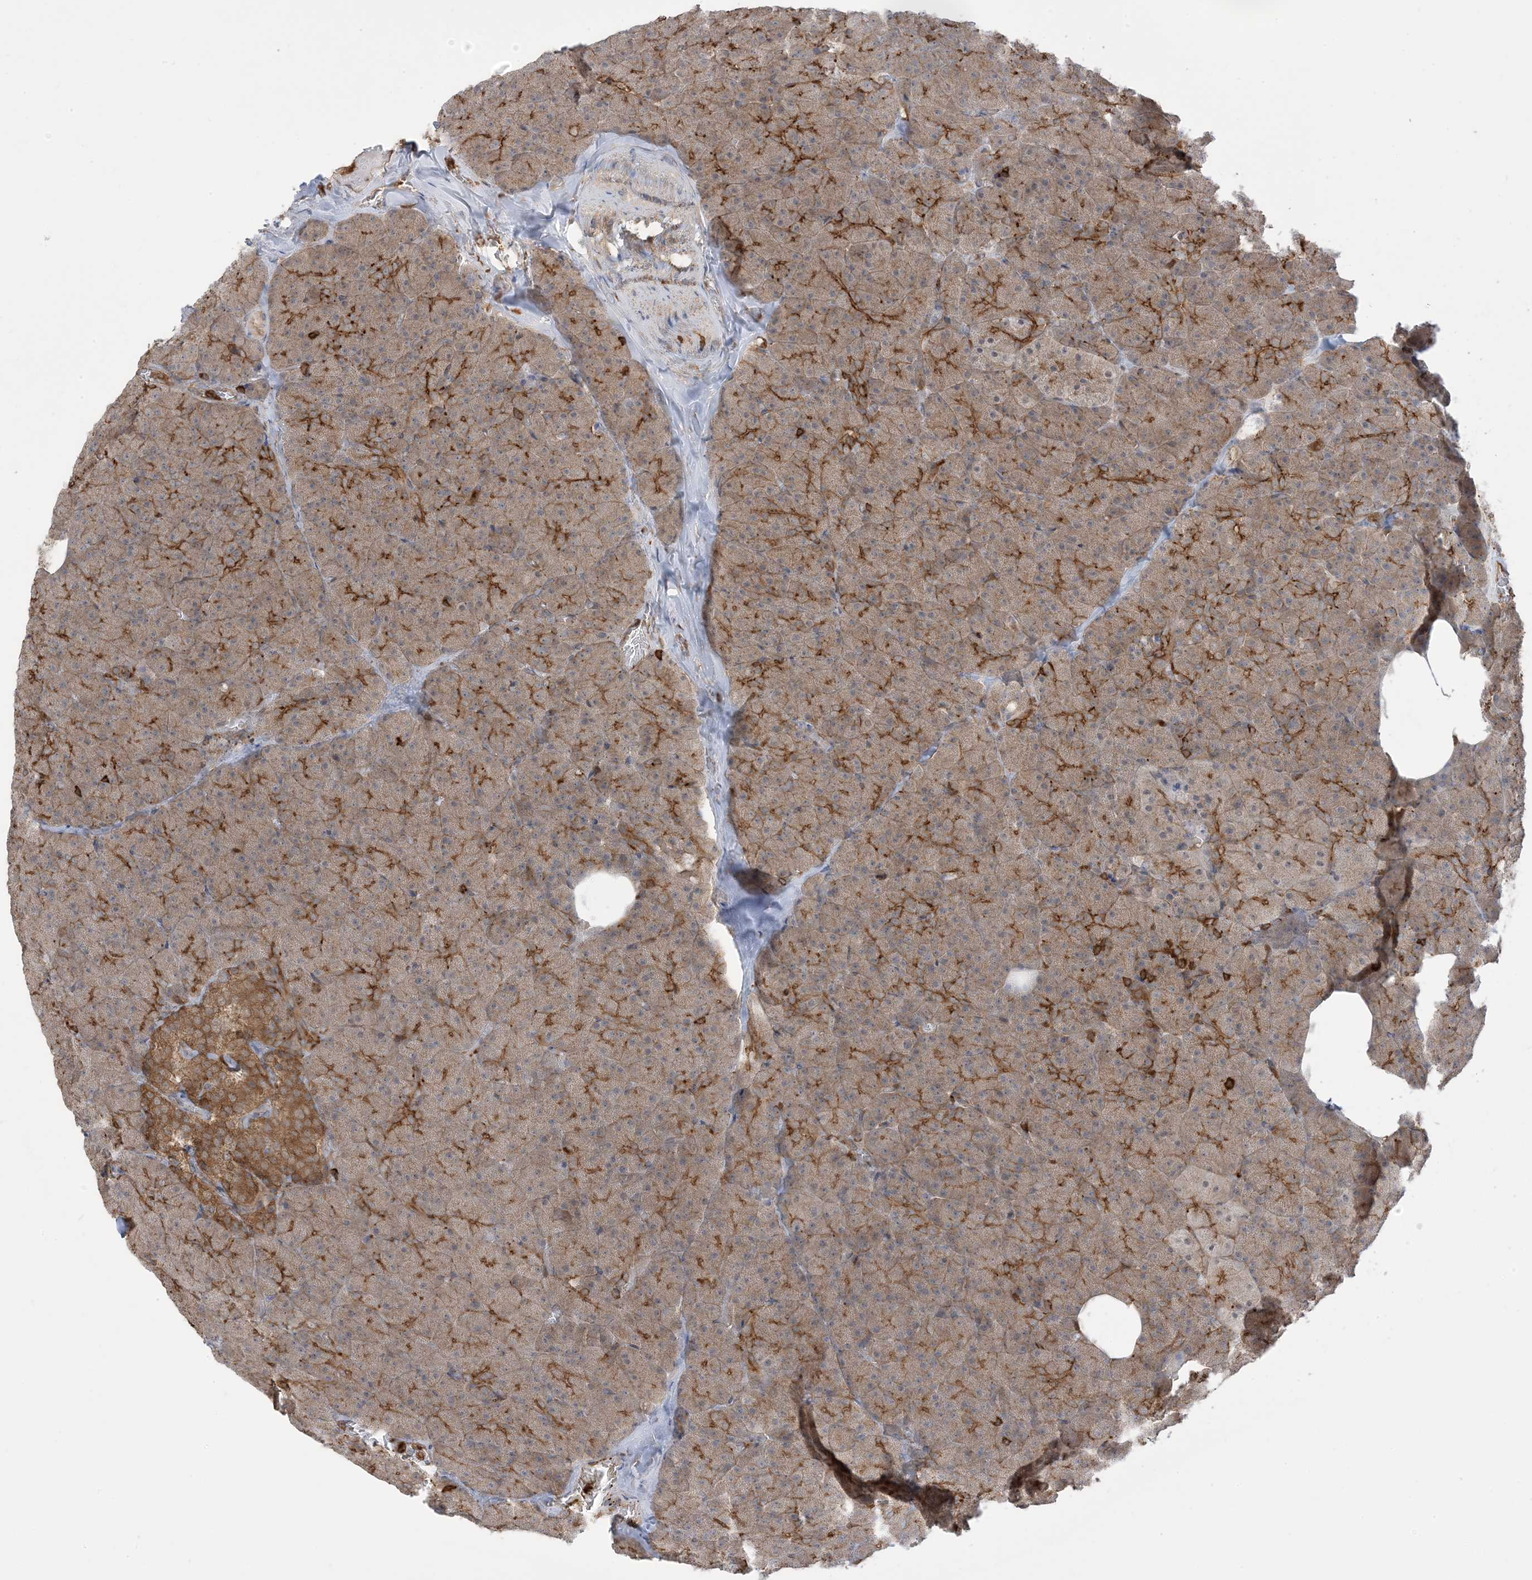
{"staining": {"intensity": "moderate", "quantity": ">75%", "location": "cytoplasmic/membranous"}, "tissue": "pancreas", "cell_type": "Exocrine glandular cells", "image_type": "normal", "snomed": [{"axis": "morphology", "description": "Normal tissue, NOS"}, {"axis": "morphology", "description": "Carcinoid, malignant, NOS"}, {"axis": "topography", "description": "Pancreas"}], "caption": "IHC micrograph of normal pancreas stained for a protein (brown), which reveals medium levels of moderate cytoplasmic/membranous staining in about >75% of exocrine glandular cells.", "gene": "CAPZB", "patient": {"sex": "female", "age": 35}}